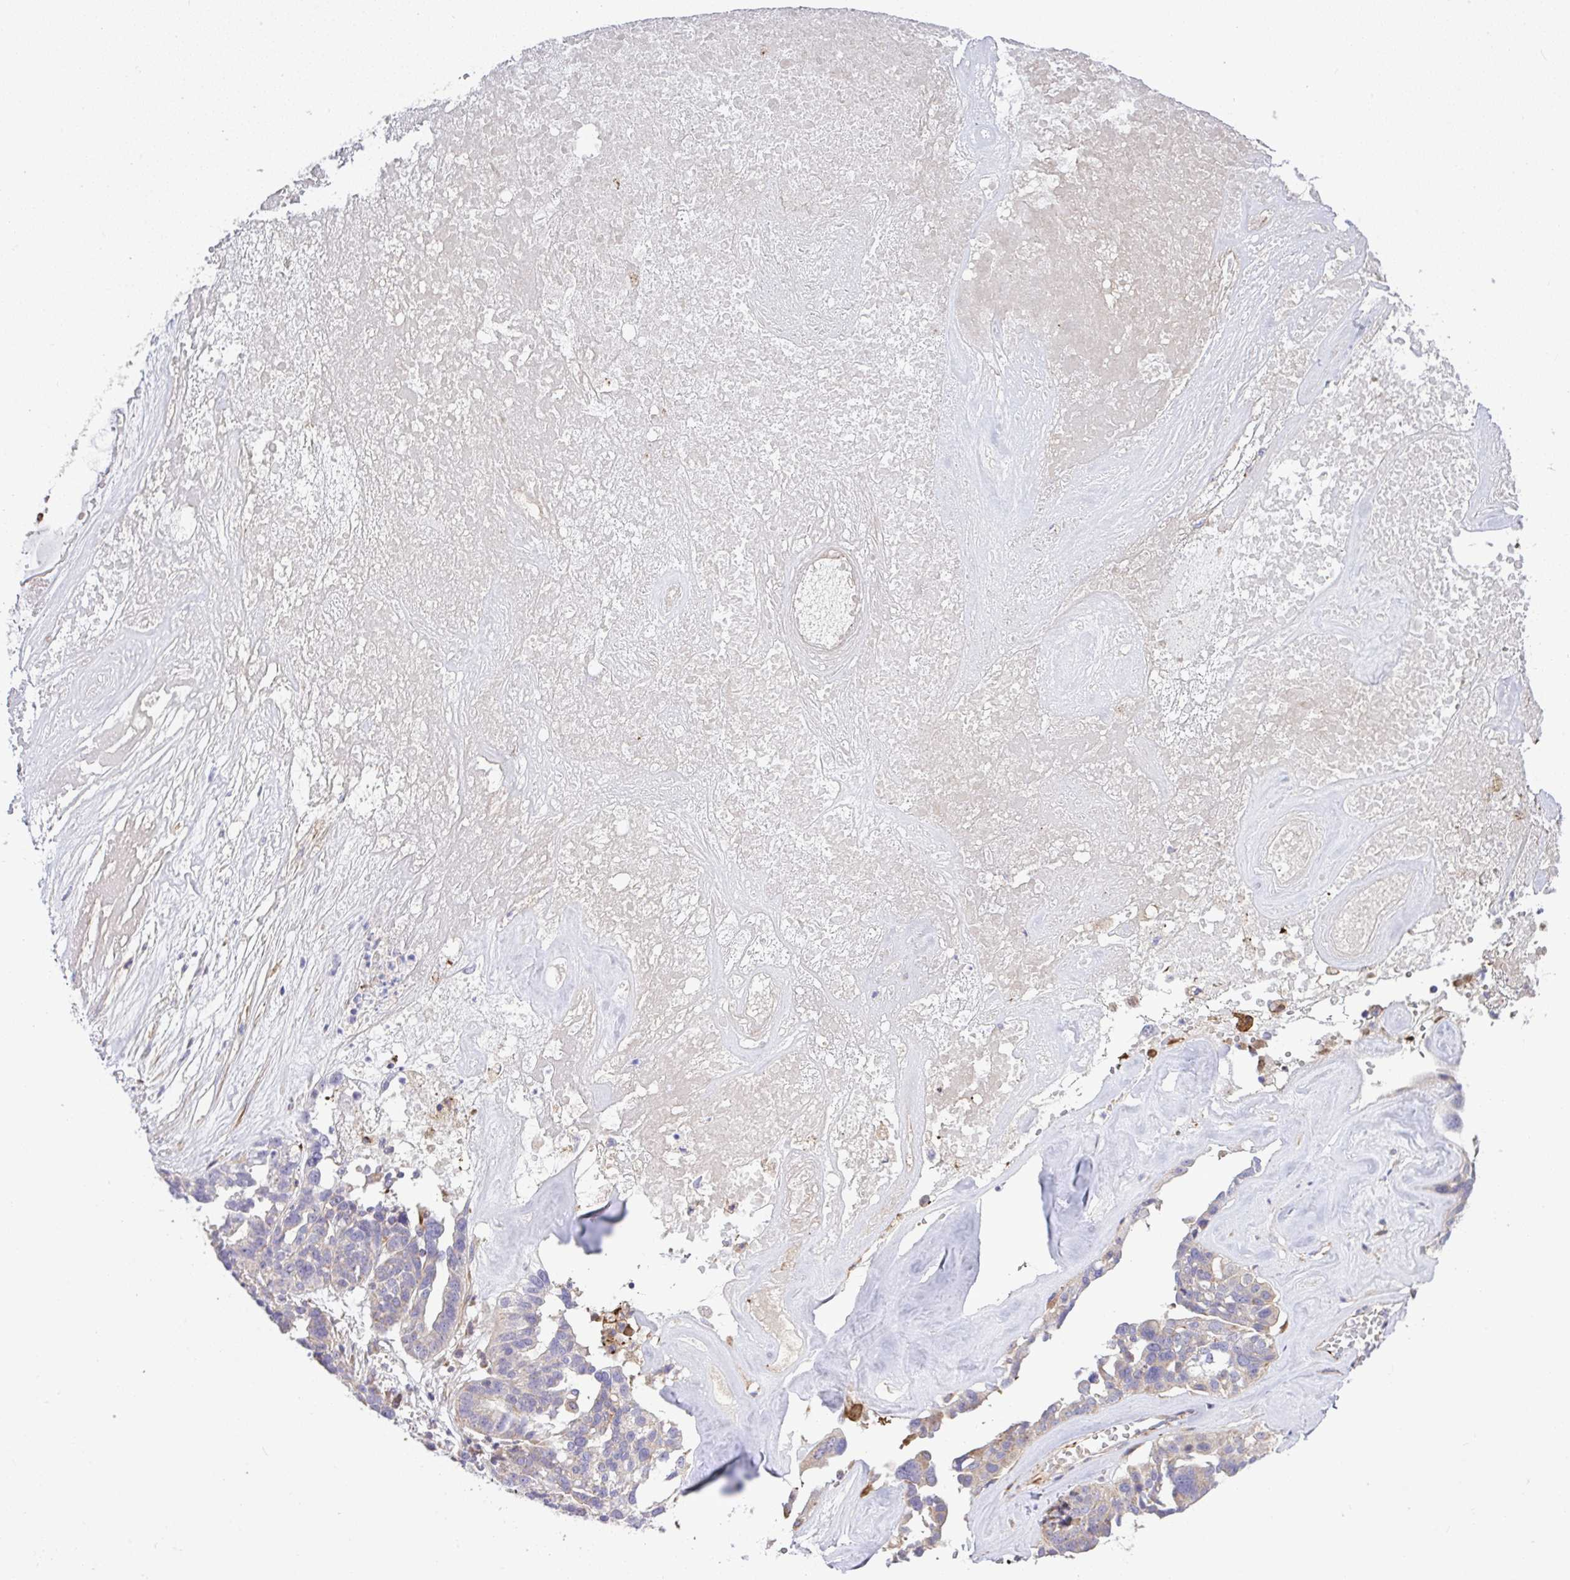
{"staining": {"intensity": "negative", "quantity": "none", "location": "none"}, "tissue": "ovarian cancer", "cell_type": "Tumor cells", "image_type": "cancer", "snomed": [{"axis": "morphology", "description": "Cystadenocarcinoma, serous, NOS"}, {"axis": "topography", "description": "Ovary"}], "caption": "Image shows no significant protein staining in tumor cells of ovarian cancer (serous cystadenocarcinoma). (DAB immunohistochemistry (IHC) visualized using brightfield microscopy, high magnification).", "gene": "GRID2", "patient": {"sex": "female", "age": 59}}